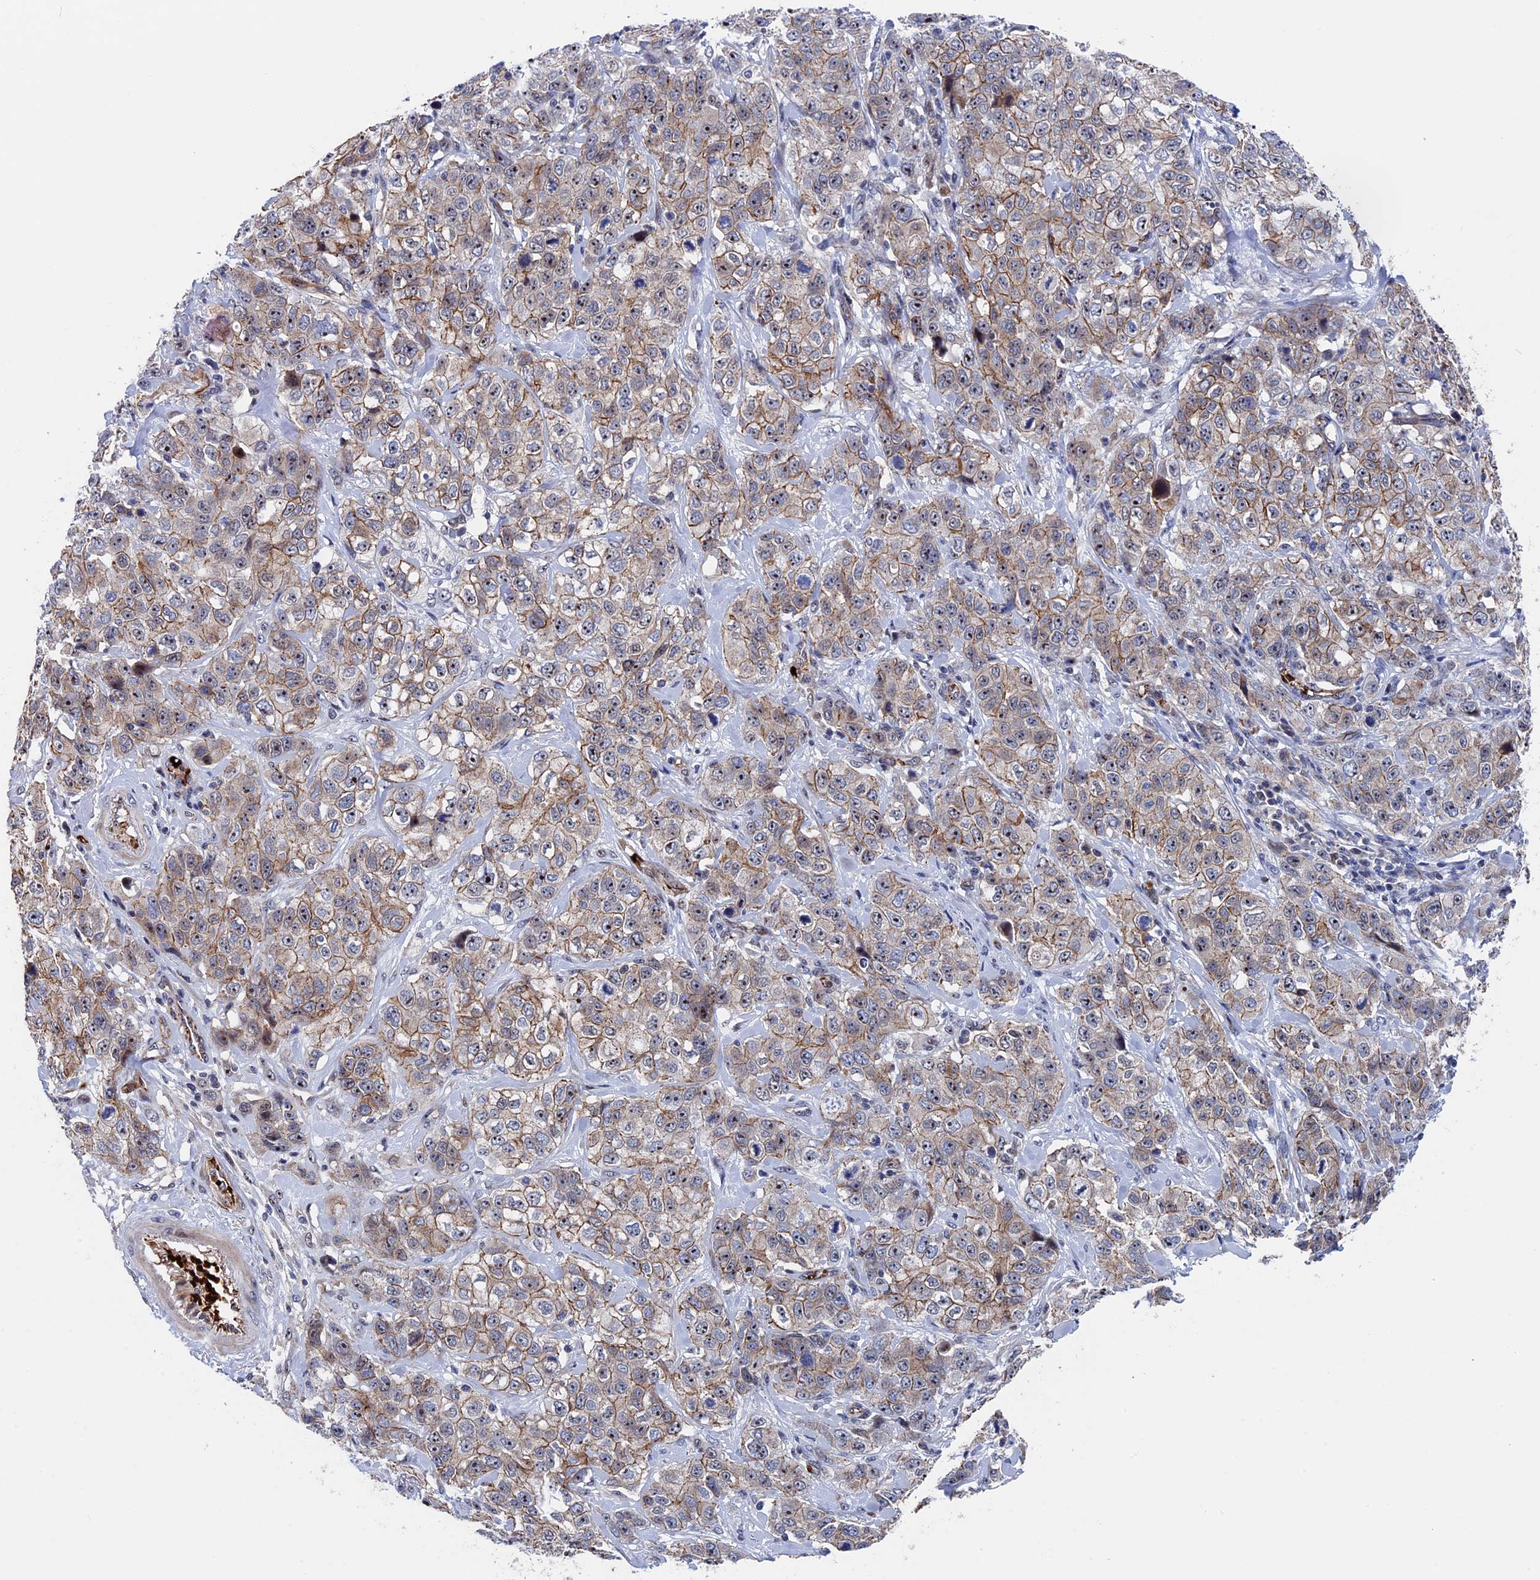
{"staining": {"intensity": "moderate", "quantity": ">75%", "location": "cytoplasmic/membranous"}, "tissue": "stomach cancer", "cell_type": "Tumor cells", "image_type": "cancer", "snomed": [{"axis": "morphology", "description": "Adenocarcinoma, NOS"}, {"axis": "topography", "description": "Stomach"}], "caption": "Moderate cytoplasmic/membranous expression for a protein is appreciated in approximately >75% of tumor cells of stomach cancer using immunohistochemistry.", "gene": "EXOSC9", "patient": {"sex": "male", "age": 48}}